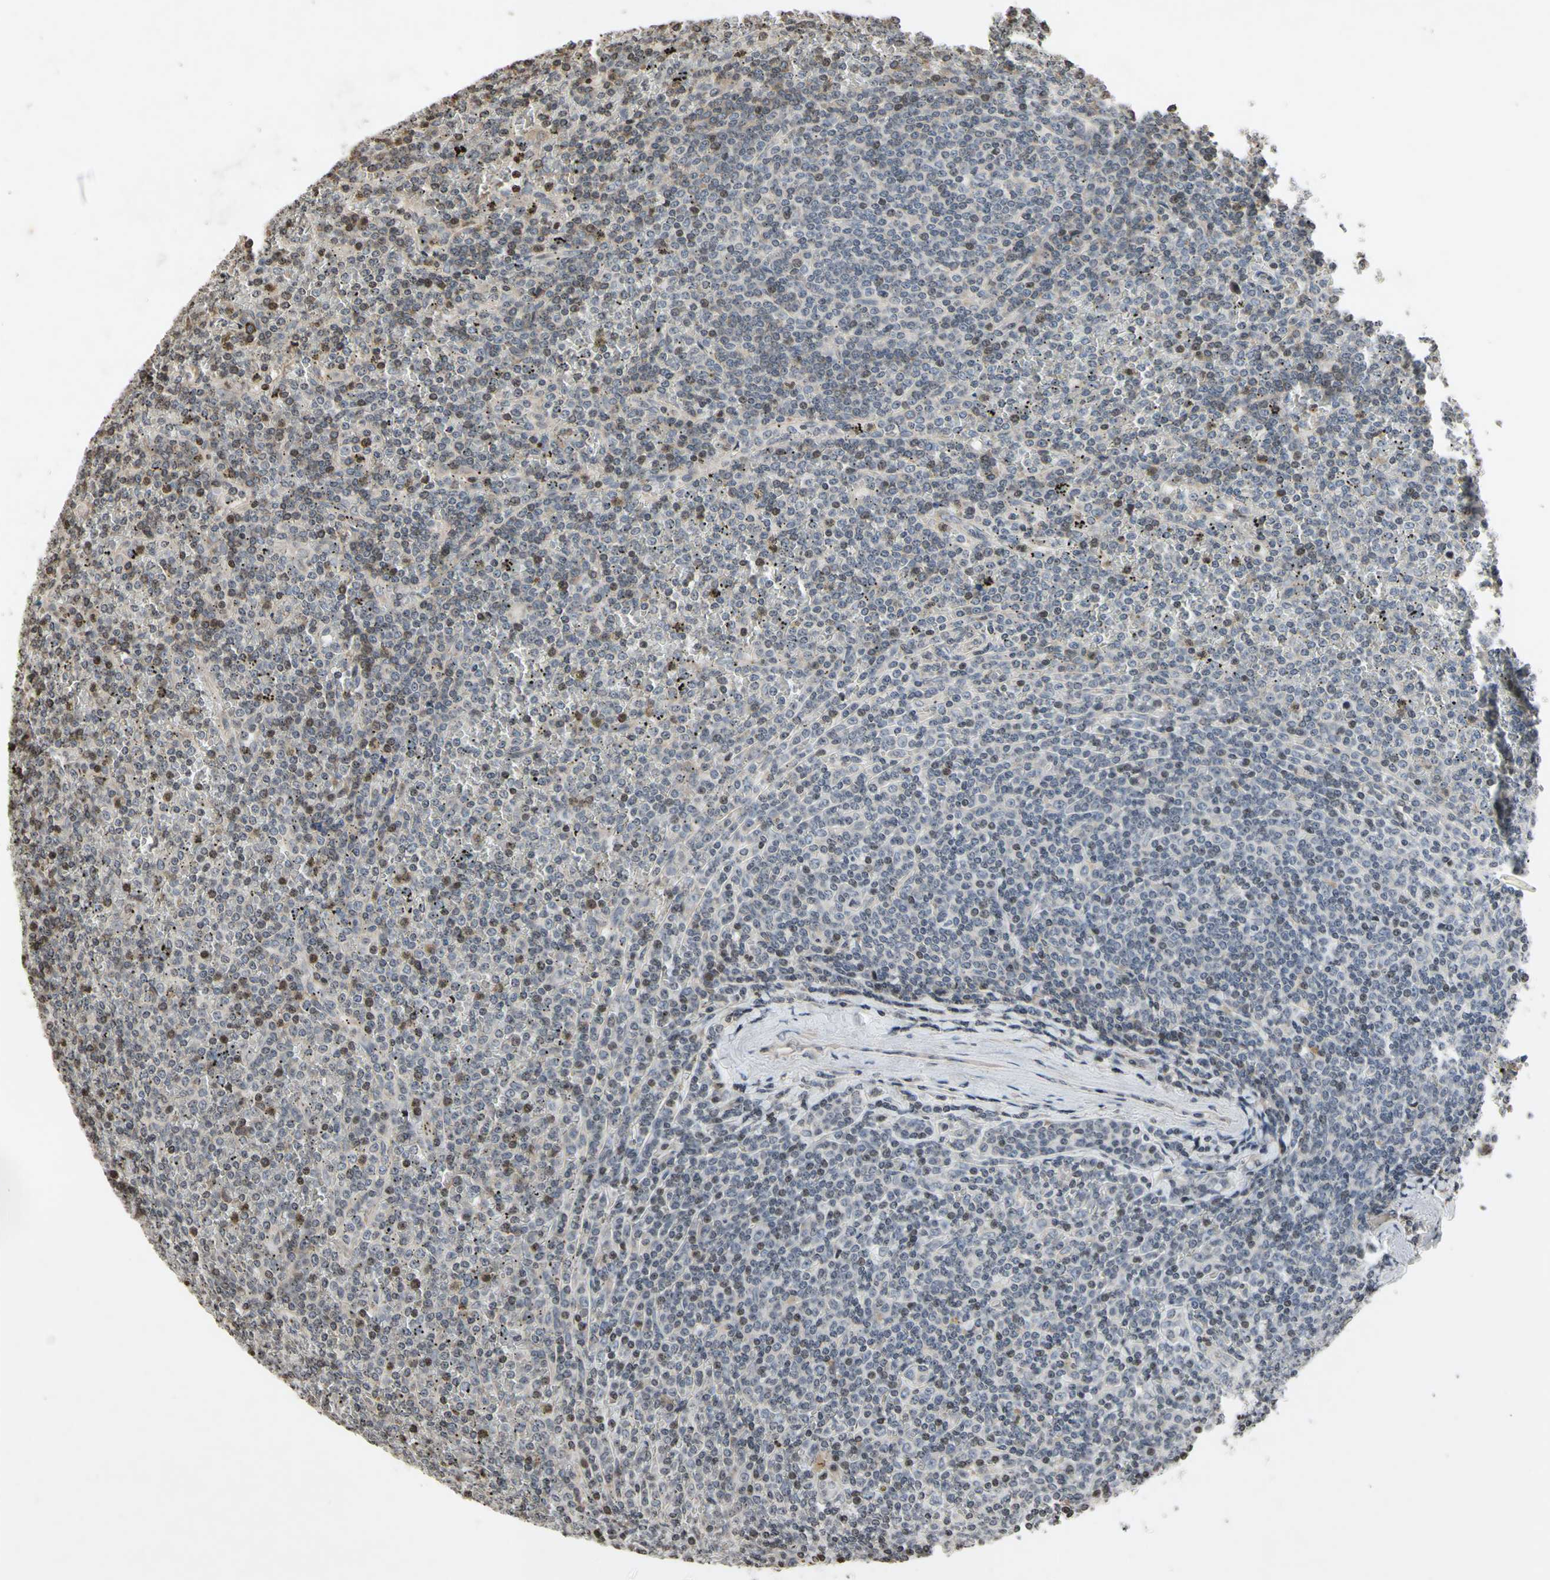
{"staining": {"intensity": "moderate", "quantity": "<25%", "location": "nuclear"}, "tissue": "lymphoma", "cell_type": "Tumor cells", "image_type": "cancer", "snomed": [{"axis": "morphology", "description": "Malignant lymphoma, non-Hodgkin's type, Low grade"}, {"axis": "topography", "description": "Spleen"}], "caption": "Protein analysis of malignant lymphoma, non-Hodgkin's type (low-grade) tissue shows moderate nuclear positivity in about <25% of tumor cells. Nuclei are stained in blue.", "gene": "ARG1", "patient": {"sex": "female", "age": 19}}